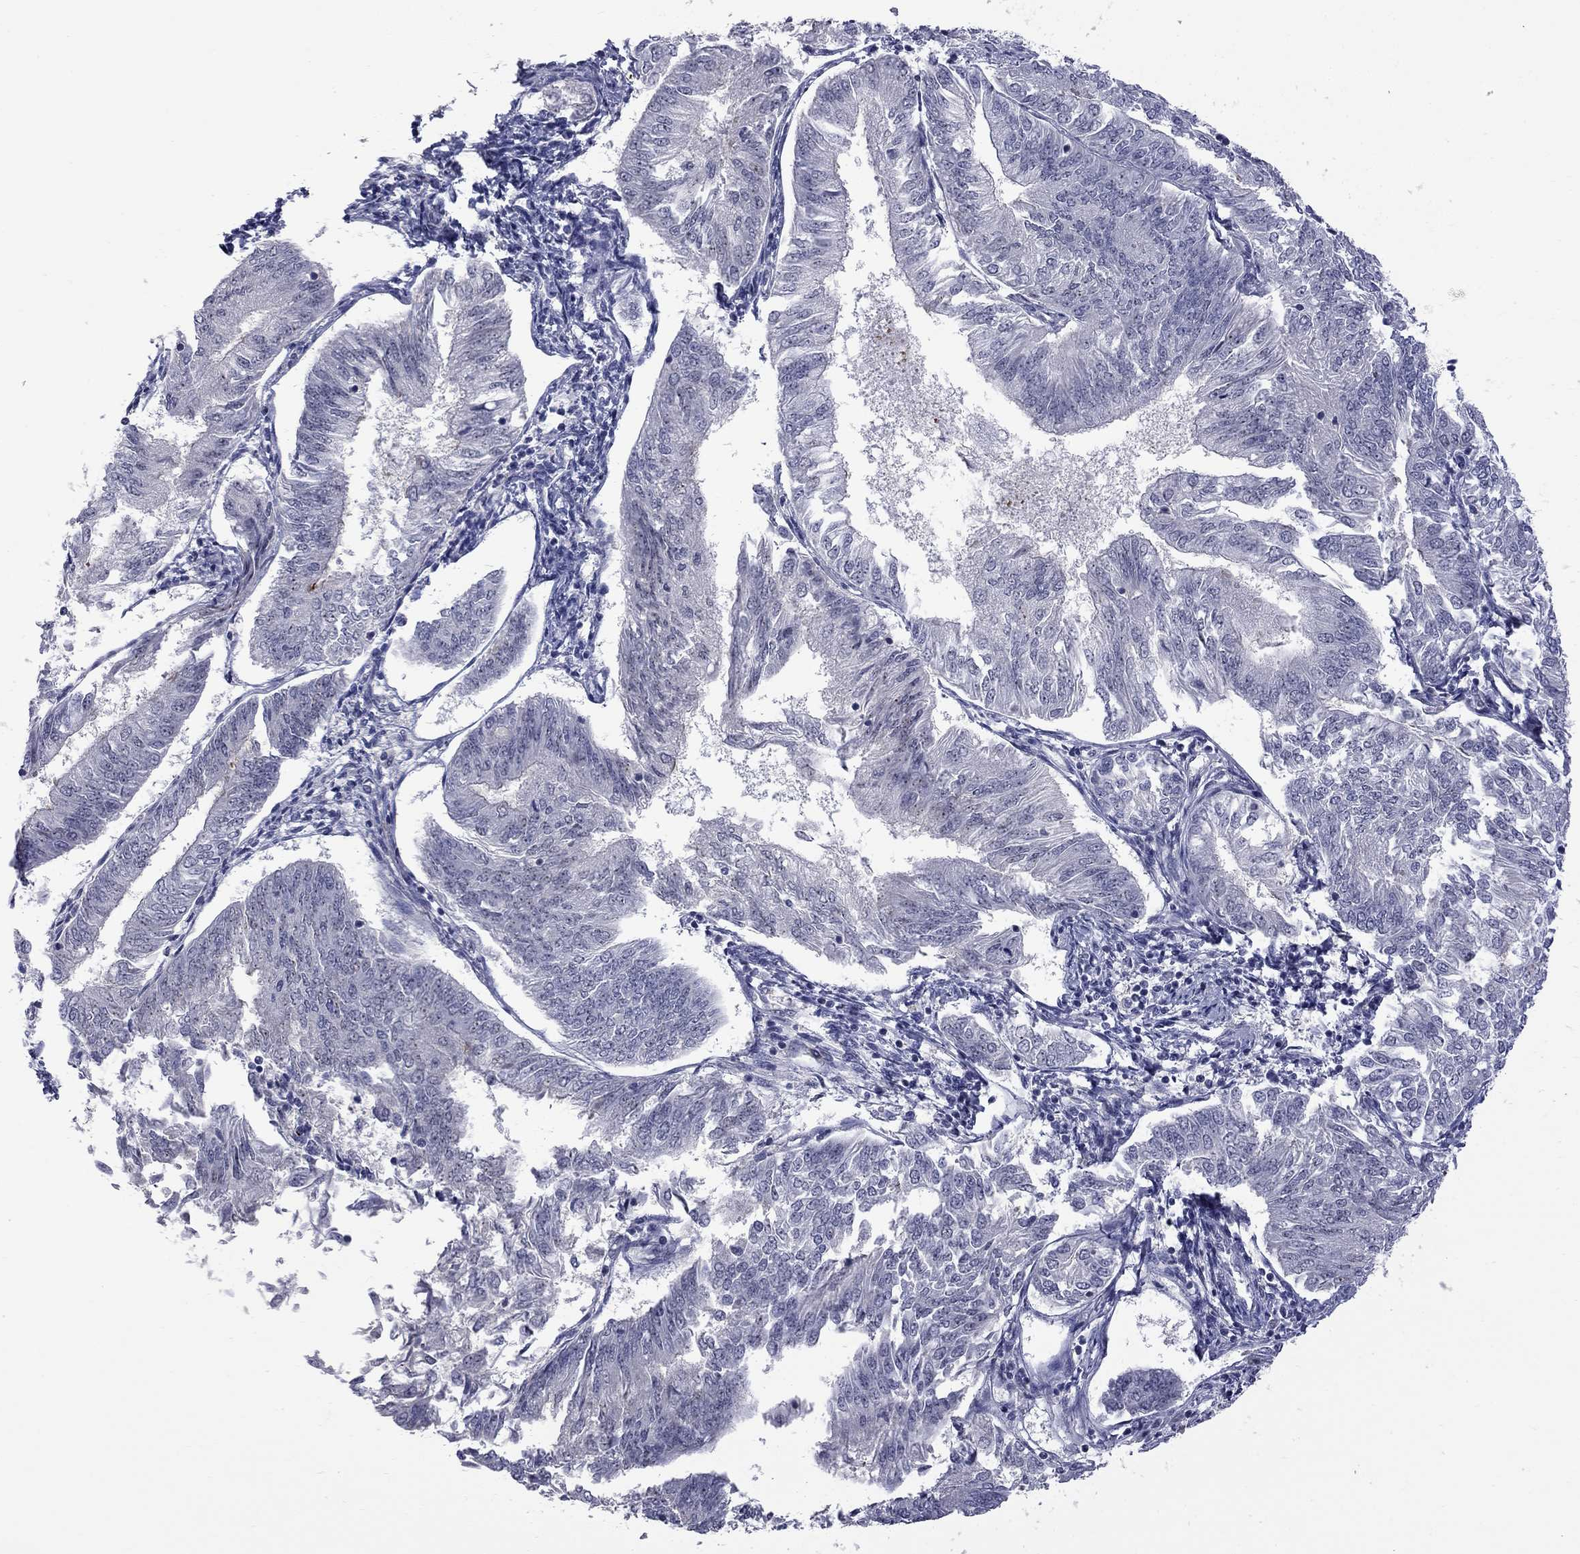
{"staining": {"intensity": "negative", "quantity": "none", "location": "none"}, "tissue": "endometrial cancer", "cell_type": "Tumor cells", "image_type": "cancer", "snomed": [{"axis": "morphology", "description": "Adenocarcinoma, NOS"}, {"axis": "topography", "description": "Endometrium"}], "caption": "Tumor cells show no significant positivity in endometrial cancer (adenocarcinoma).", "gene": "GSG1L", "patient": {"sex": "female", "age": 58}}